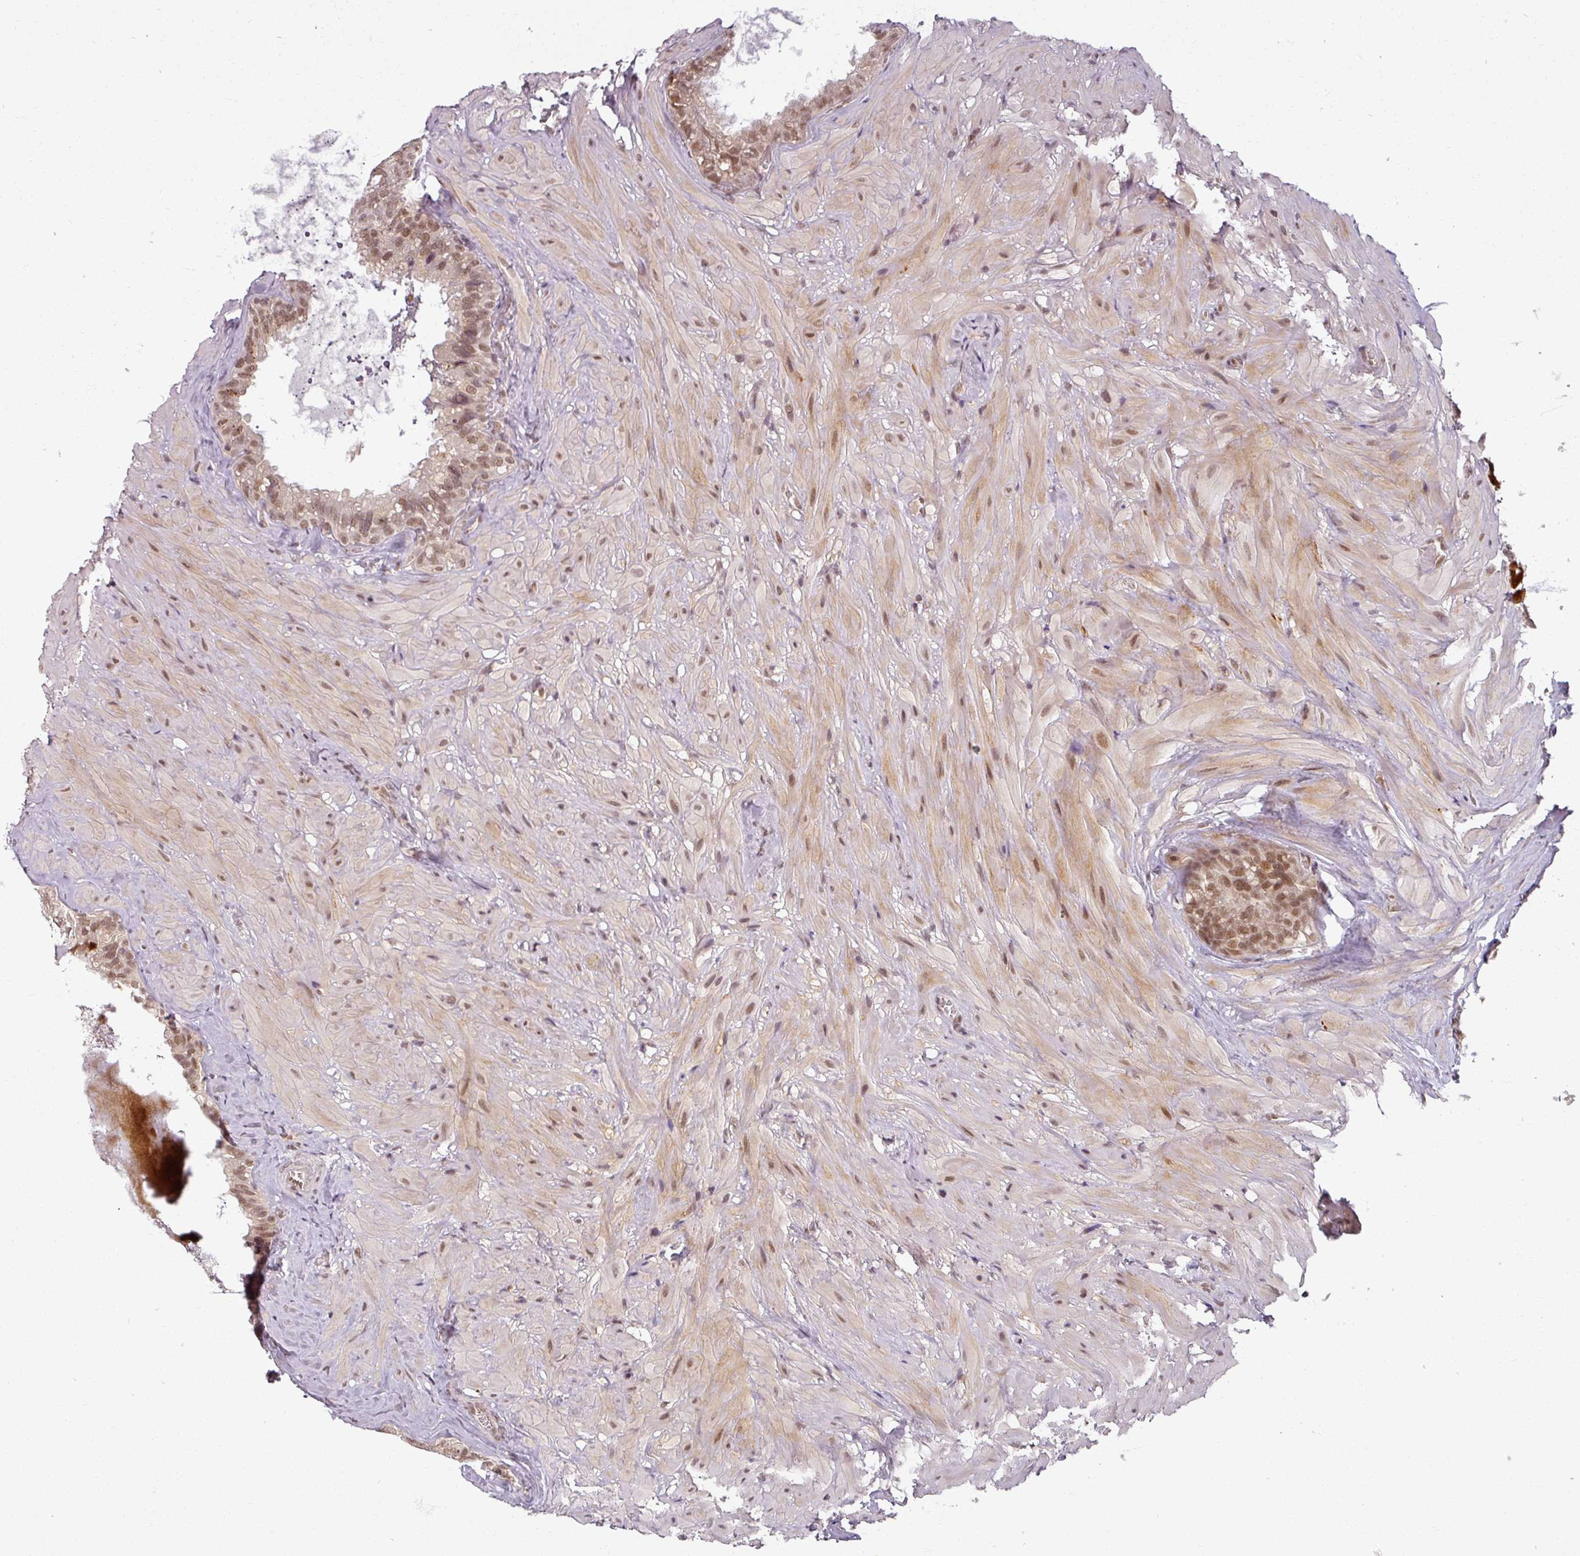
{"staining": {"intensity": "moderate", "quantity": ">75%", "location": "nuclear"}, "tissue": "seminal vesicle", "cell_type": "Glandular cells", "image_type": "normal", "snomed": [{"axis": "morphology", "description": "Normal tissue, NOS"}, {"axis": "topography", "description": "Seminal veicle"}], "caption": "Immunohistochemical staining of benign human seminal vesicle demonstrates moderate nuclear protein positivity in about >75% of glandular cells. (IHC, brightfield microscopy, high magnification).", "gene": "POLR2G", "patient": {"sex": "male", "age": 60}}